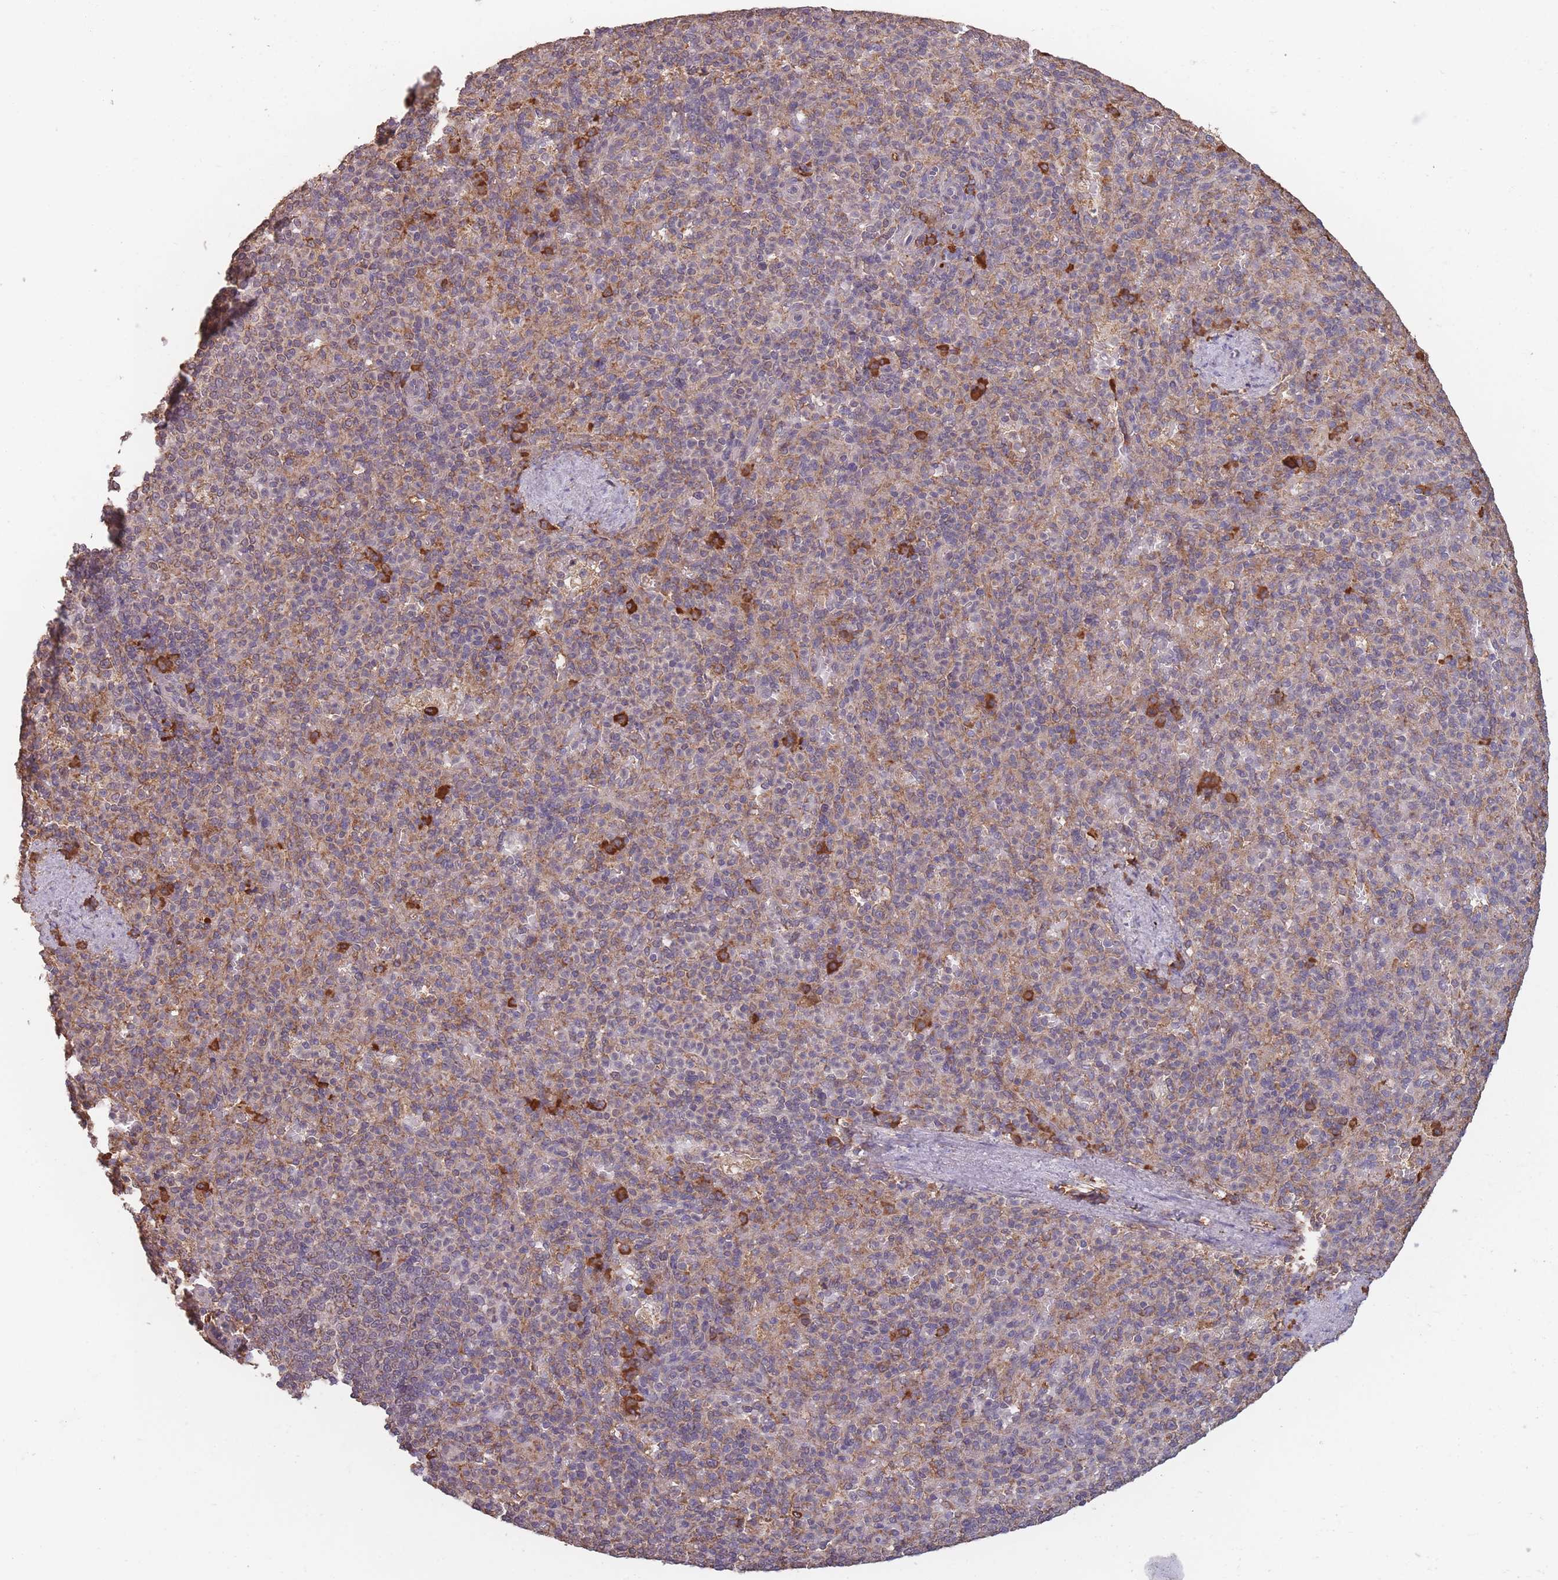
{"staining": {"intensity": "strong", "quantity": "<25%", "location": "cytoplasmic/membranous"}, "tissue": "spleen", "cell_type": "Cells in red pulp", "image_type": "normal", "snomed": [{"axis": "morphology", "description": "Normal tissue, NOS"}, {"axis": "topography", "description": "Spleen"}], "caption": "Spleen stained for a protein (brown) demonstrates strong cytoplasmic/membranous positive positivity in approximately <25% of cells in red pulp.", "gene": "SANBR", "patient": {"sex": "female", "age": 74}}